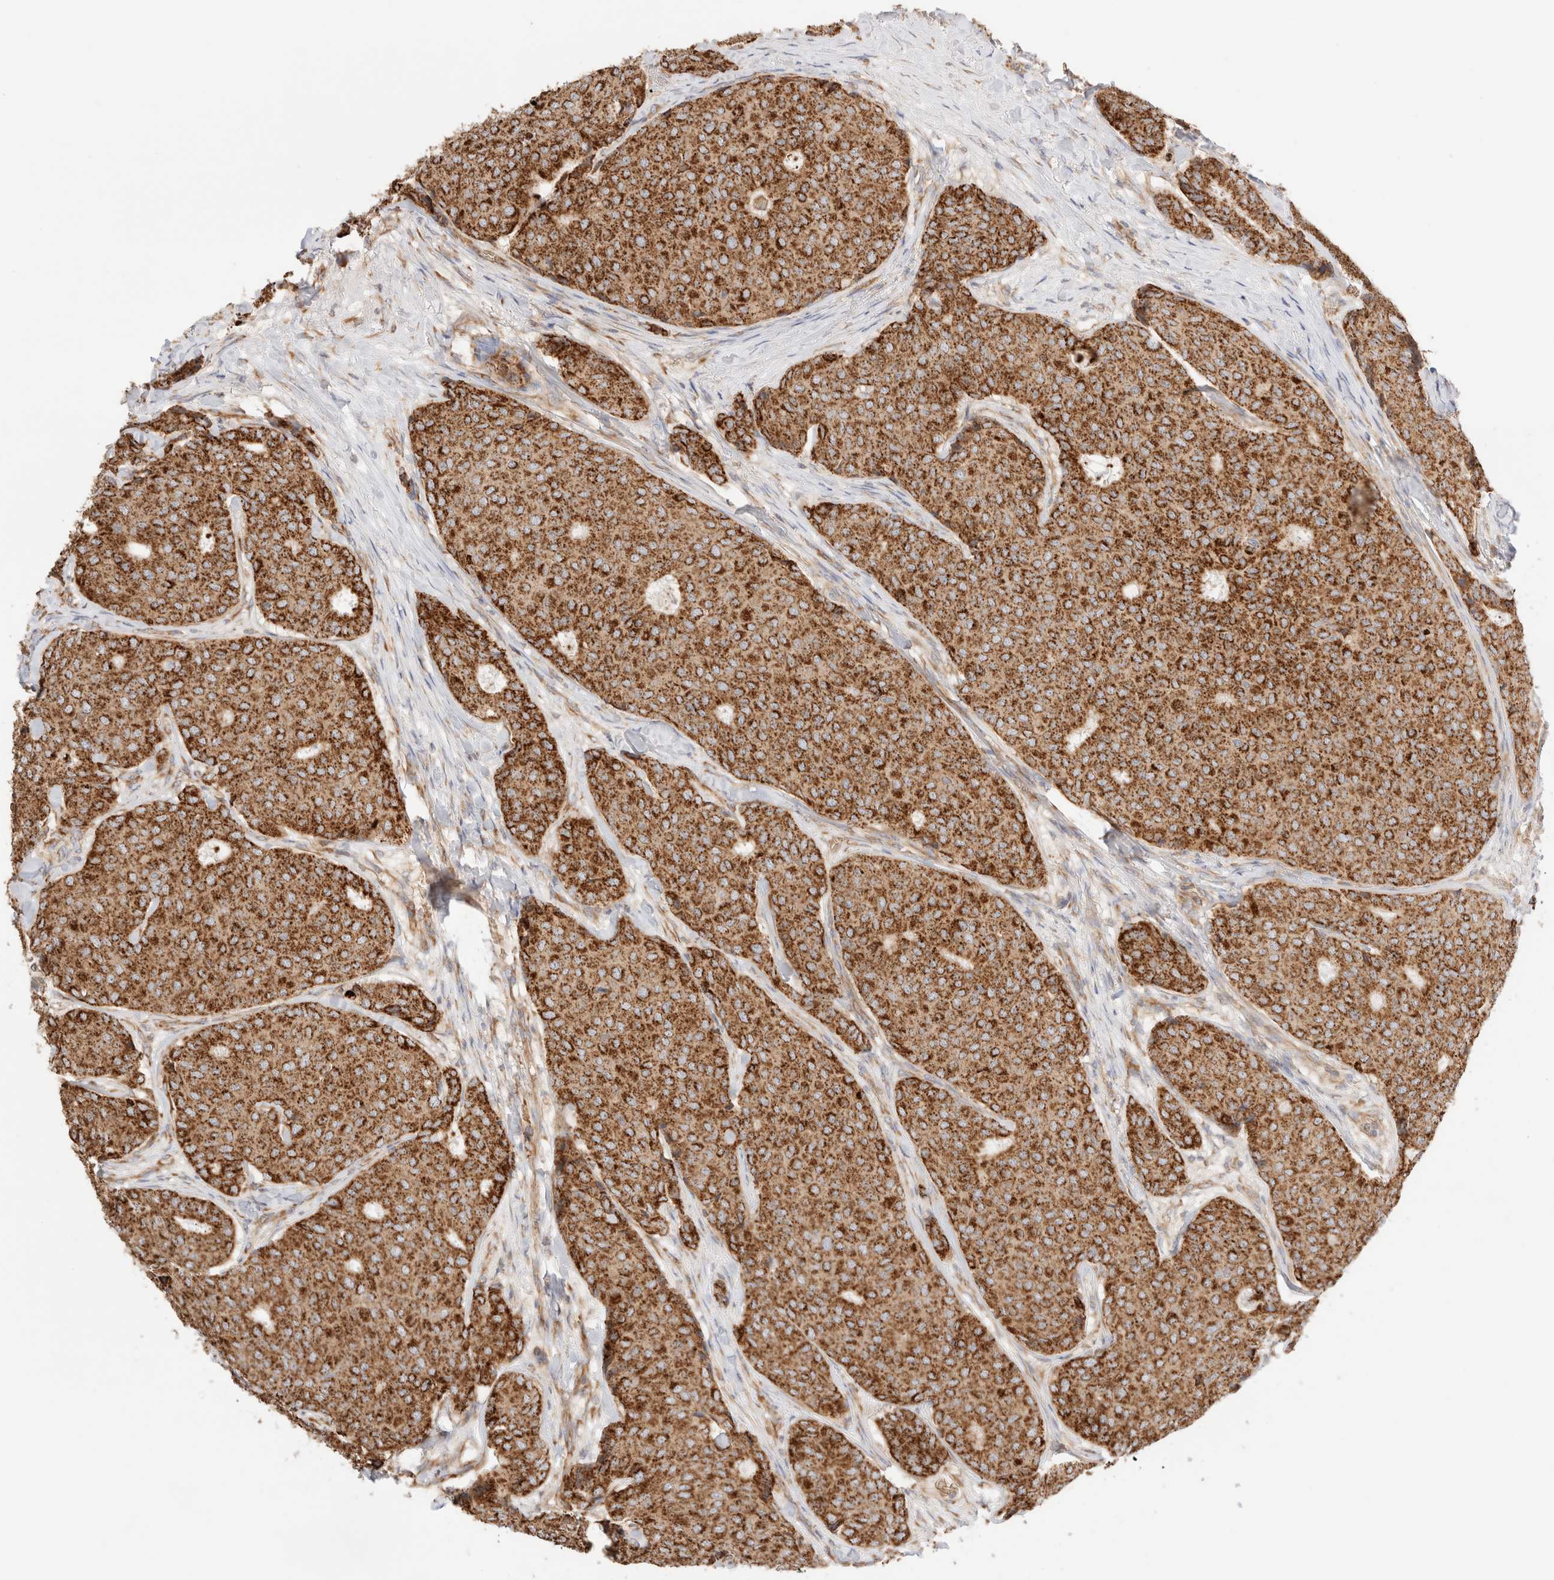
{"staining": {"intensity": "strong", "quantity": ">75%", "location": "cytoplasmic/membranous"}, "tissue": "breast cancer", "cell_type": "Tumor cells", "image_type": "cancer", "snomed": [{"axis": "morphology", "description": "Duct carcinoma"}, {"axis": "topography", "description": "Breast"}], "caption": "Strong cytoplasmic/membranous protein positivity is identified in approximately >75% of tumor cells in breast cancer.", "gene": "UTS2B", "patient": {"sex": "female", "age": 75}}